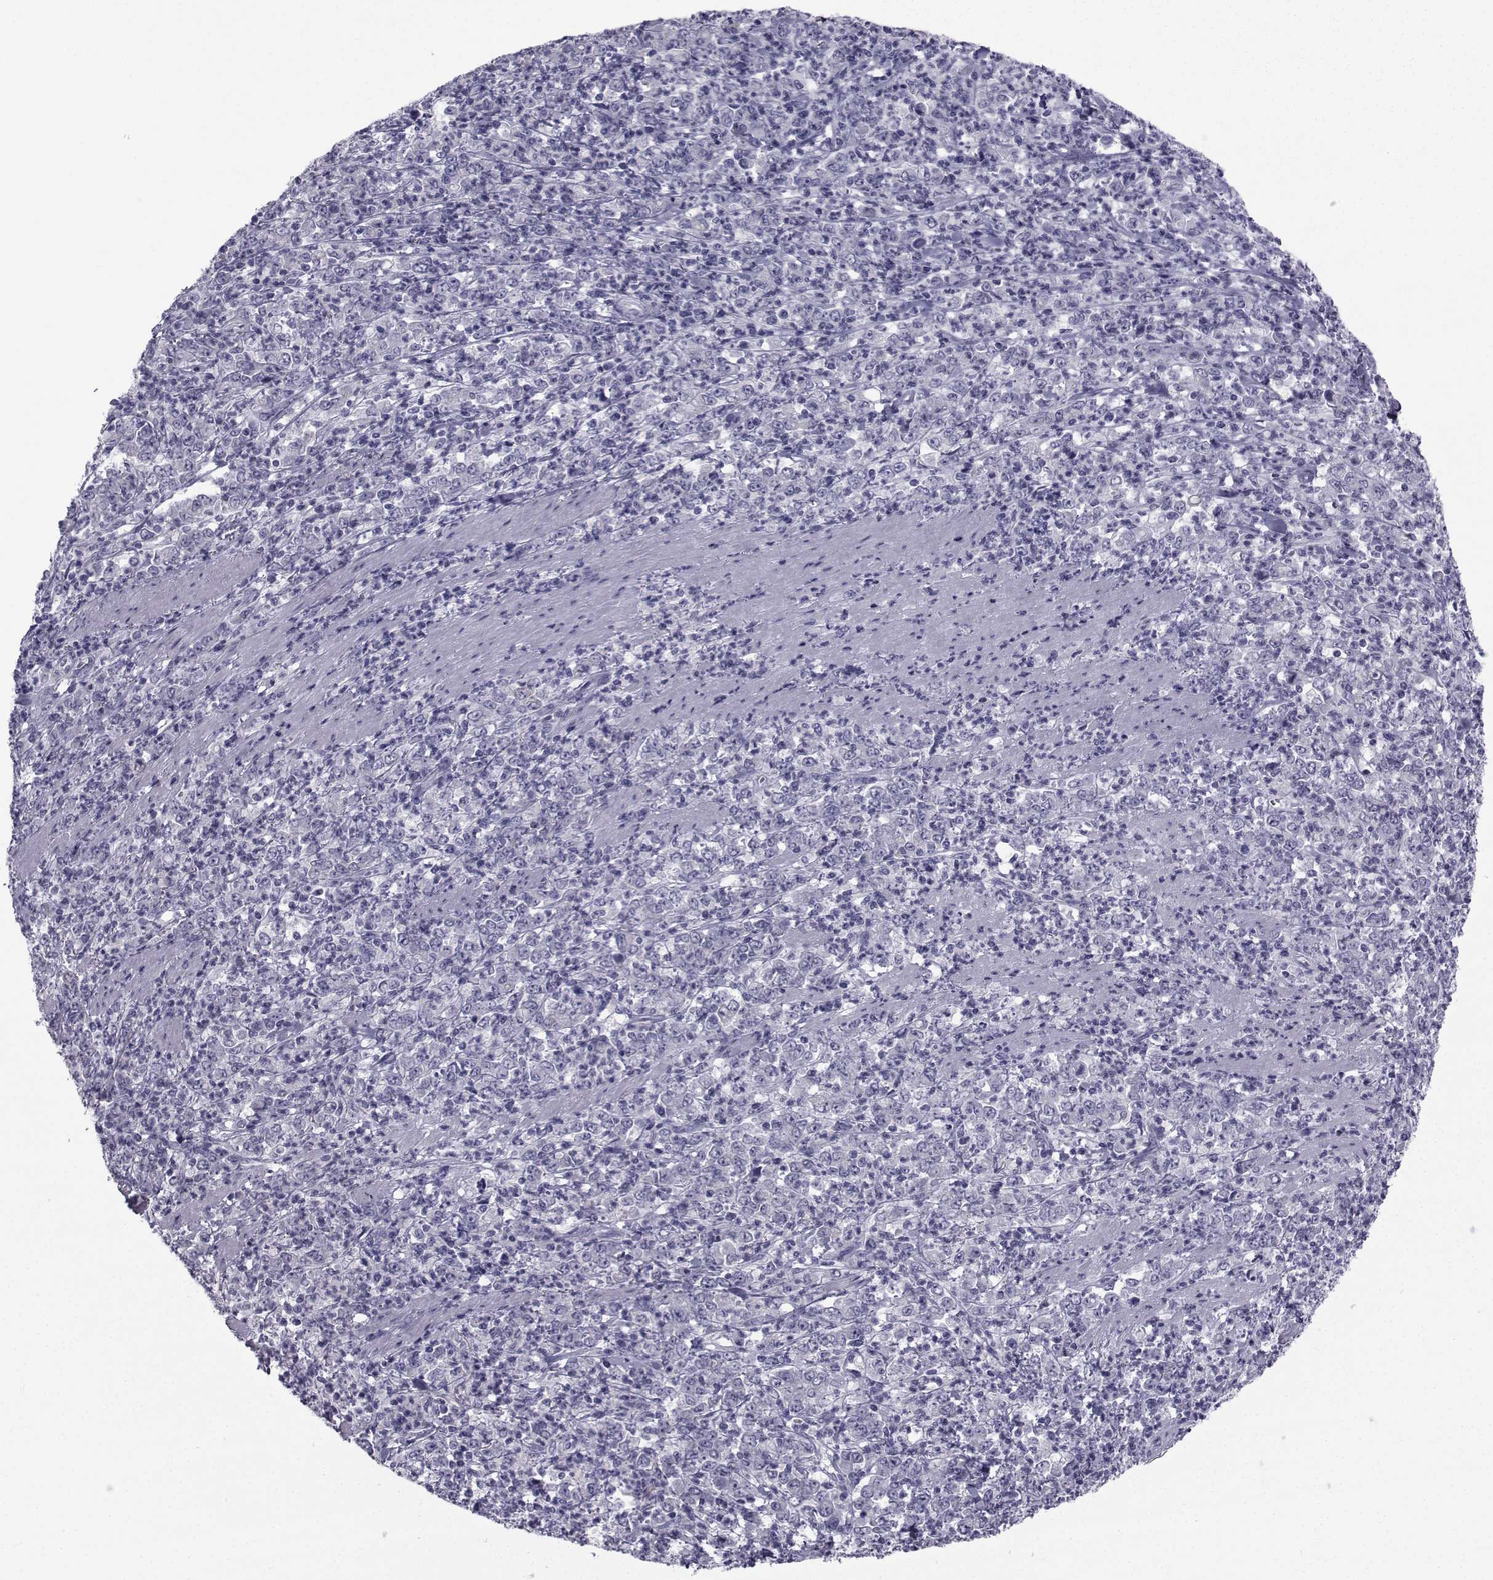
{"staining": {"intensity": "negative", "quantity": "none", "location": "none"}, "tissue": "stomach cancer", "cell_type": "Tumor cells", "image_type": "cancer", "snomed": [{"axis": "morphology", "description": "Adenocarcinoma, NOS"}, {"axis": "topography", "description": "Stomach, lower"}], "caption": "DAB immunohistochemical staining of stomach adenocarcinoma shows no significant positivity in tumor cells.", "gene": "FDXR", "patient": {"sex": "female", "age": 71}}